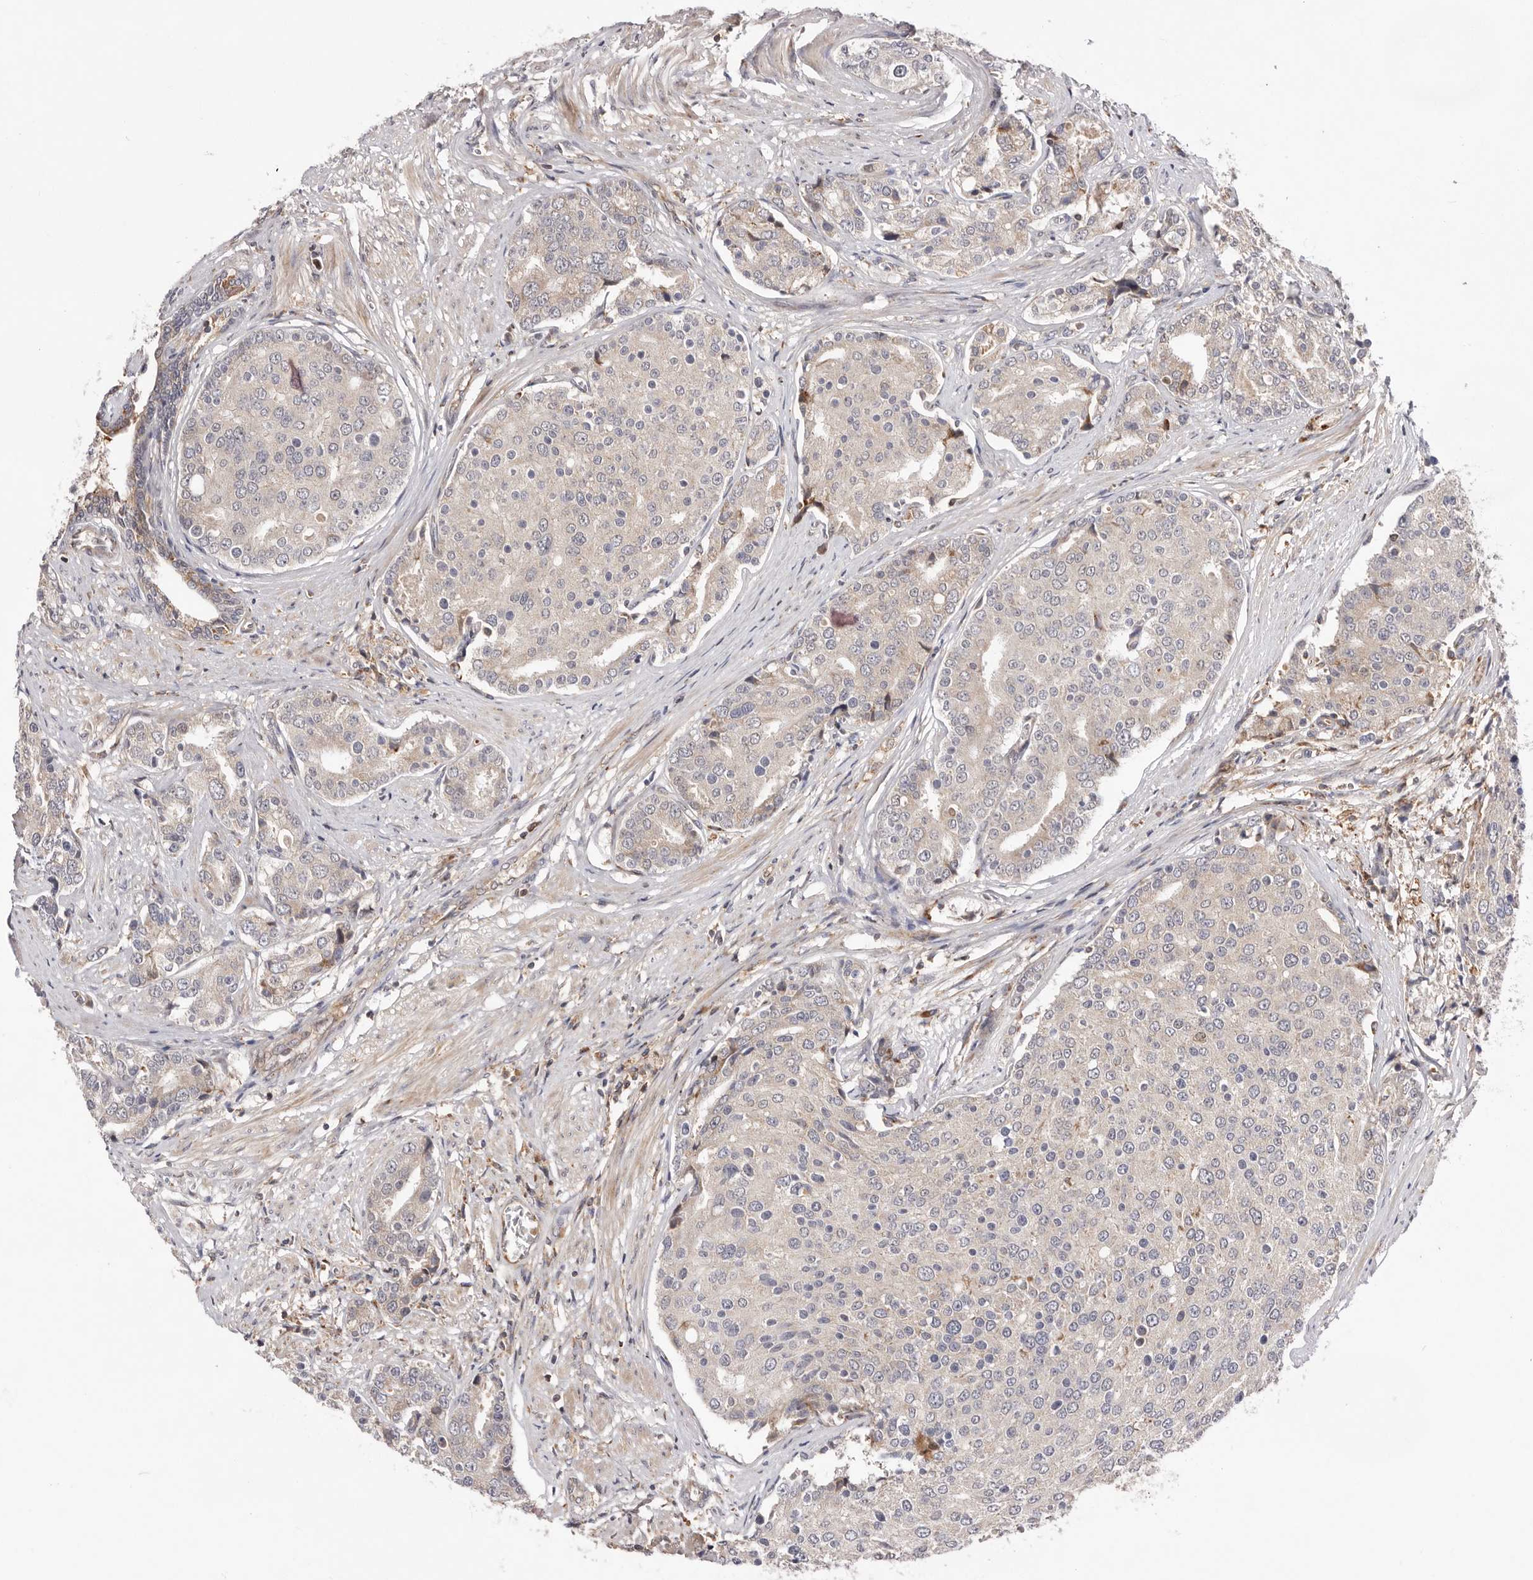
{"staining": {"intensity": "negative", "quantity": "none", "location": "none"}, "tissue": "prostate cancer", "cell_type": "Tumor cells", "image_type": "cancer", "snomed": [{"axis": "morphology", "description": "Adenocarcinoma, High grade"}, {"axis": "topography", "description": "Prostate"}], "caption": "Immunohistochemical staining of human prostate cancer reveals no significant expression in tumor cells.", "gene": "RNF213", "patient": {"sex": "male", "age": 50}}